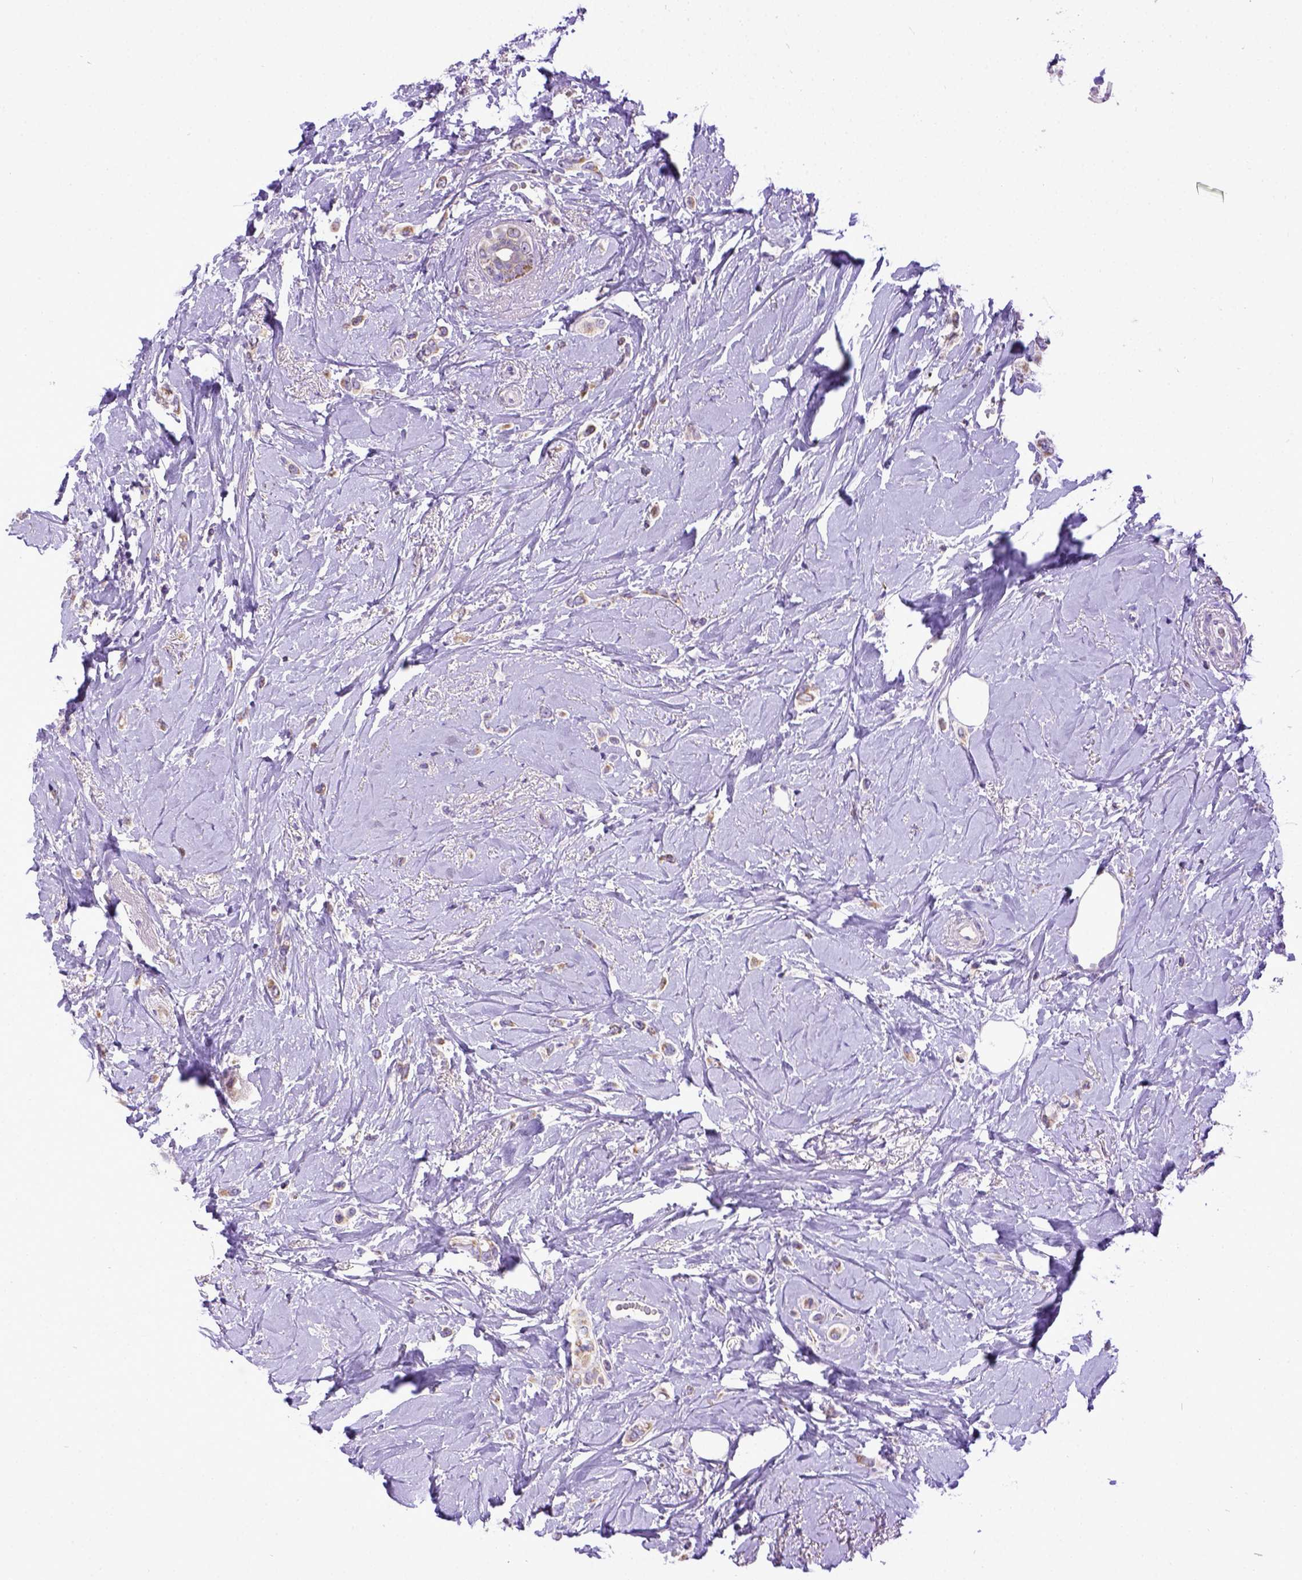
{"staining": {"intensity": "weak", "quantity": ">75%", "location": "cytoplasmic/membranous"}, "tissue": "breast cancer", "cell_type": "Tumor cells", "image_type": "cancer", "snomed": [{"axis": "morphology", "description": "Lobular carcinoma"}, {"axis": "topography", "description": "Breast"}], "caption": "Immunohistochemical staining of human breast cancer reveals low levels of weak cytoplasmic/membranous staining in about >75% of tumor cells.", "gene": "SPEF1", "patient": {"sex": "female", "age": 66}}